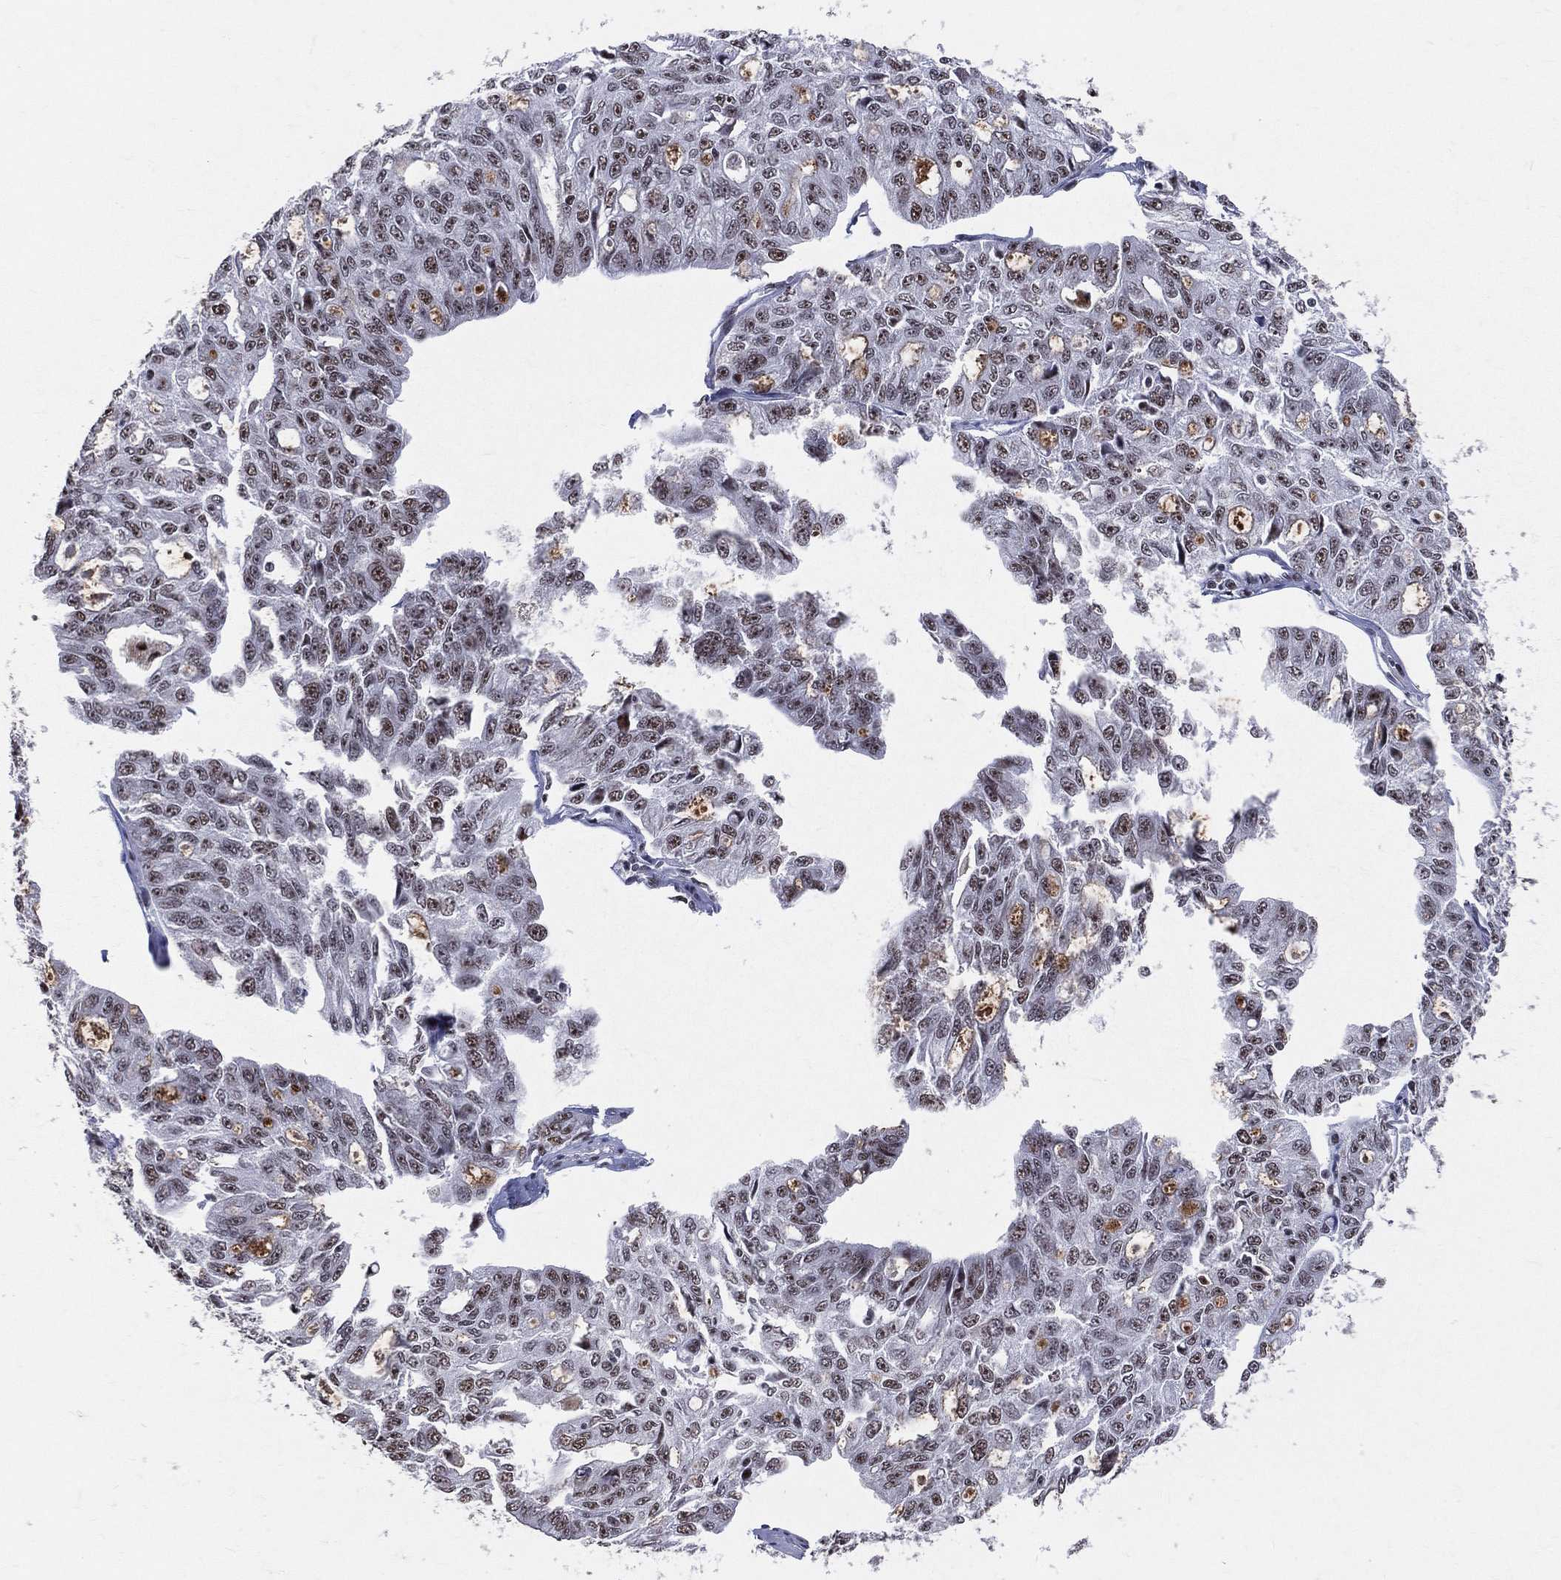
{"staining": {"intensity": "moderate", "quantity": "25%-75%", "location": "nuclear"}, "tissue": "ovarian cancer", "cell_type": "Tumor cells", "image_type": "cancer", "snomed": [{"axis": "morphology", "description": "Carcinoma, endometroid"}, {"axis": "topography", "description": "Ovary"}], "caption": "DAB immunohistochemical staining of human endometroid carcinoma (ovarian) displays moderate nuclear protein staining in about 25%-75% of tumor cells.", "gene": "CDK7", "patient": {"sex": "female", "age": 65}}